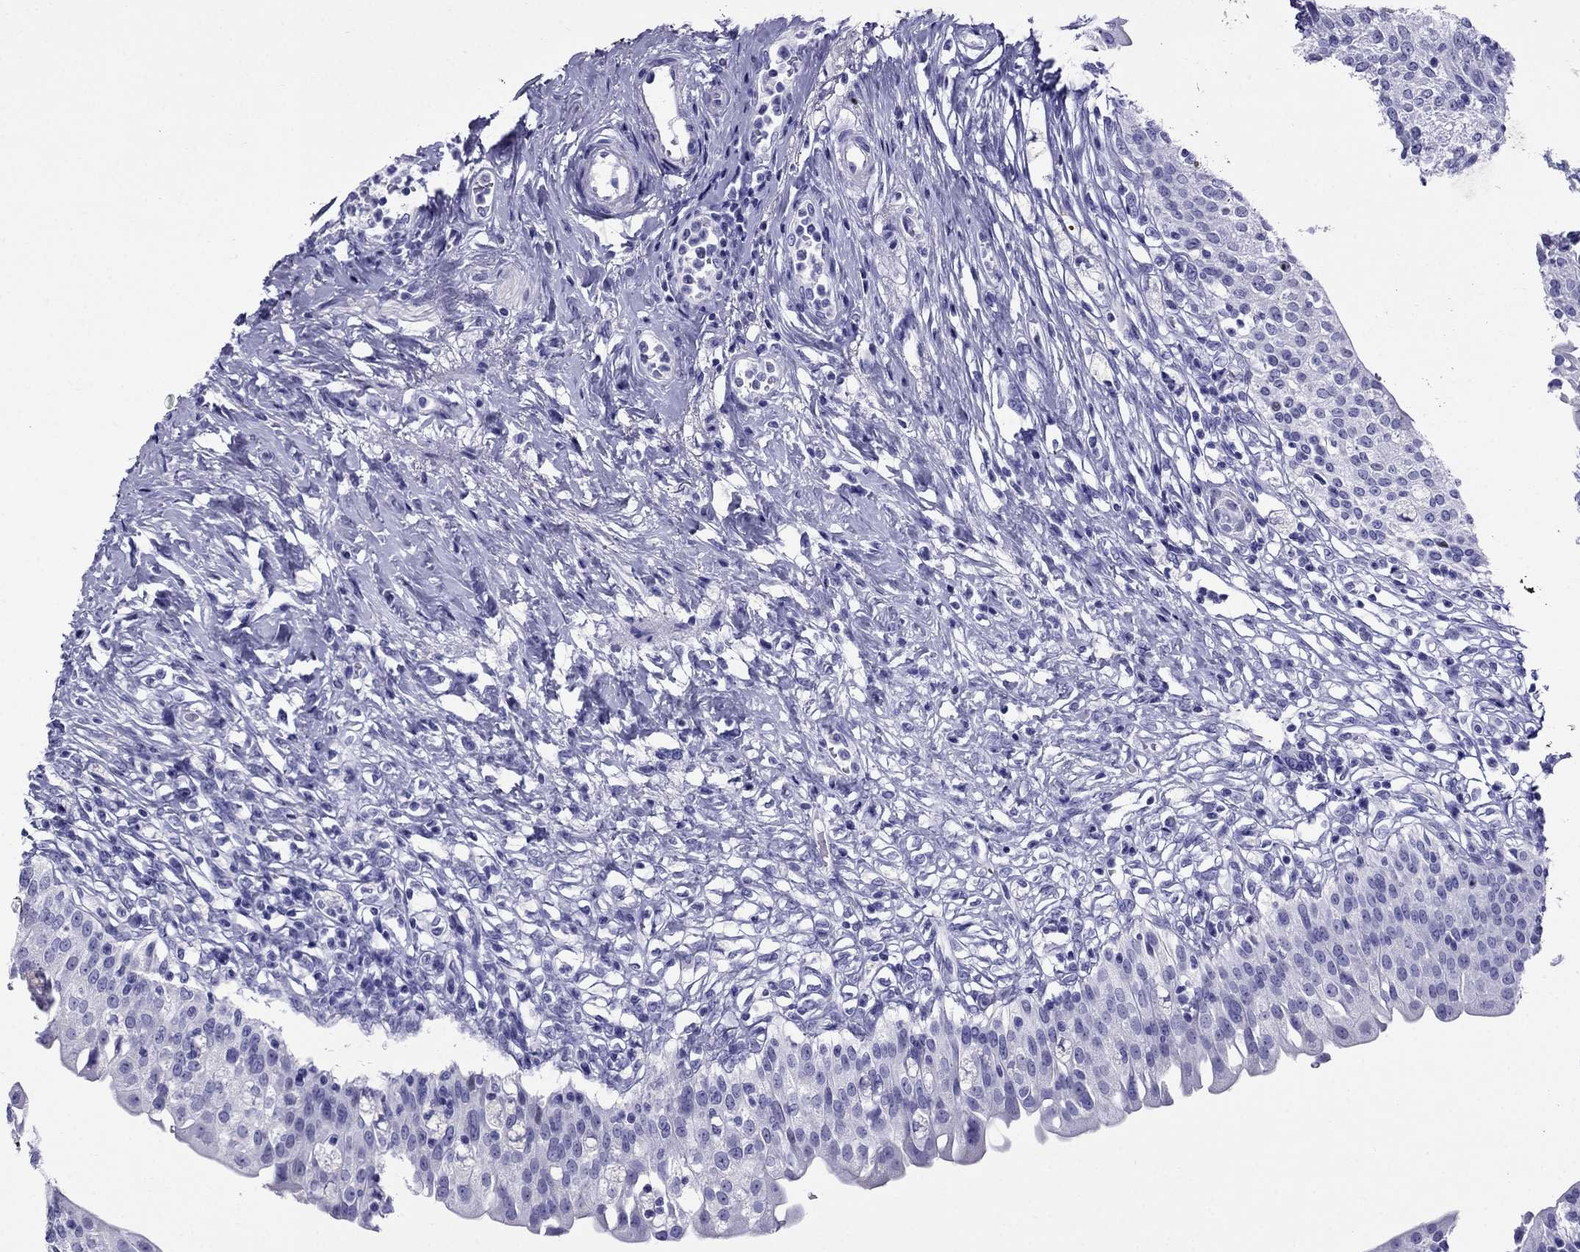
{"staining": {"intensity": "moderate", "quantity": "<25%", "location": "cytoplasmic/membranous"}, "tissue": "urinary bladder", "cell_type": "Urothelial cells", "image_type": "normal", "snomed": [{"axis": "morphology", "description": "Normal tissue, NOS"}, {"axis": "topography", "description": "Urinary bladder"}], "caption": "A high-resolution photomicrograph shows immunohistochemistry staining of benign urinary bladder, which demonstrates moderate cytoplasmic/membranous staining in about <25% of urothelial cells. The staining is performed using DAB brown chromogen to label protein expression. The nuclei are counter-stained blue using hematoxylin.", "gene": "CRYBA1", "patient": {"sex": "male", "age": 76}}